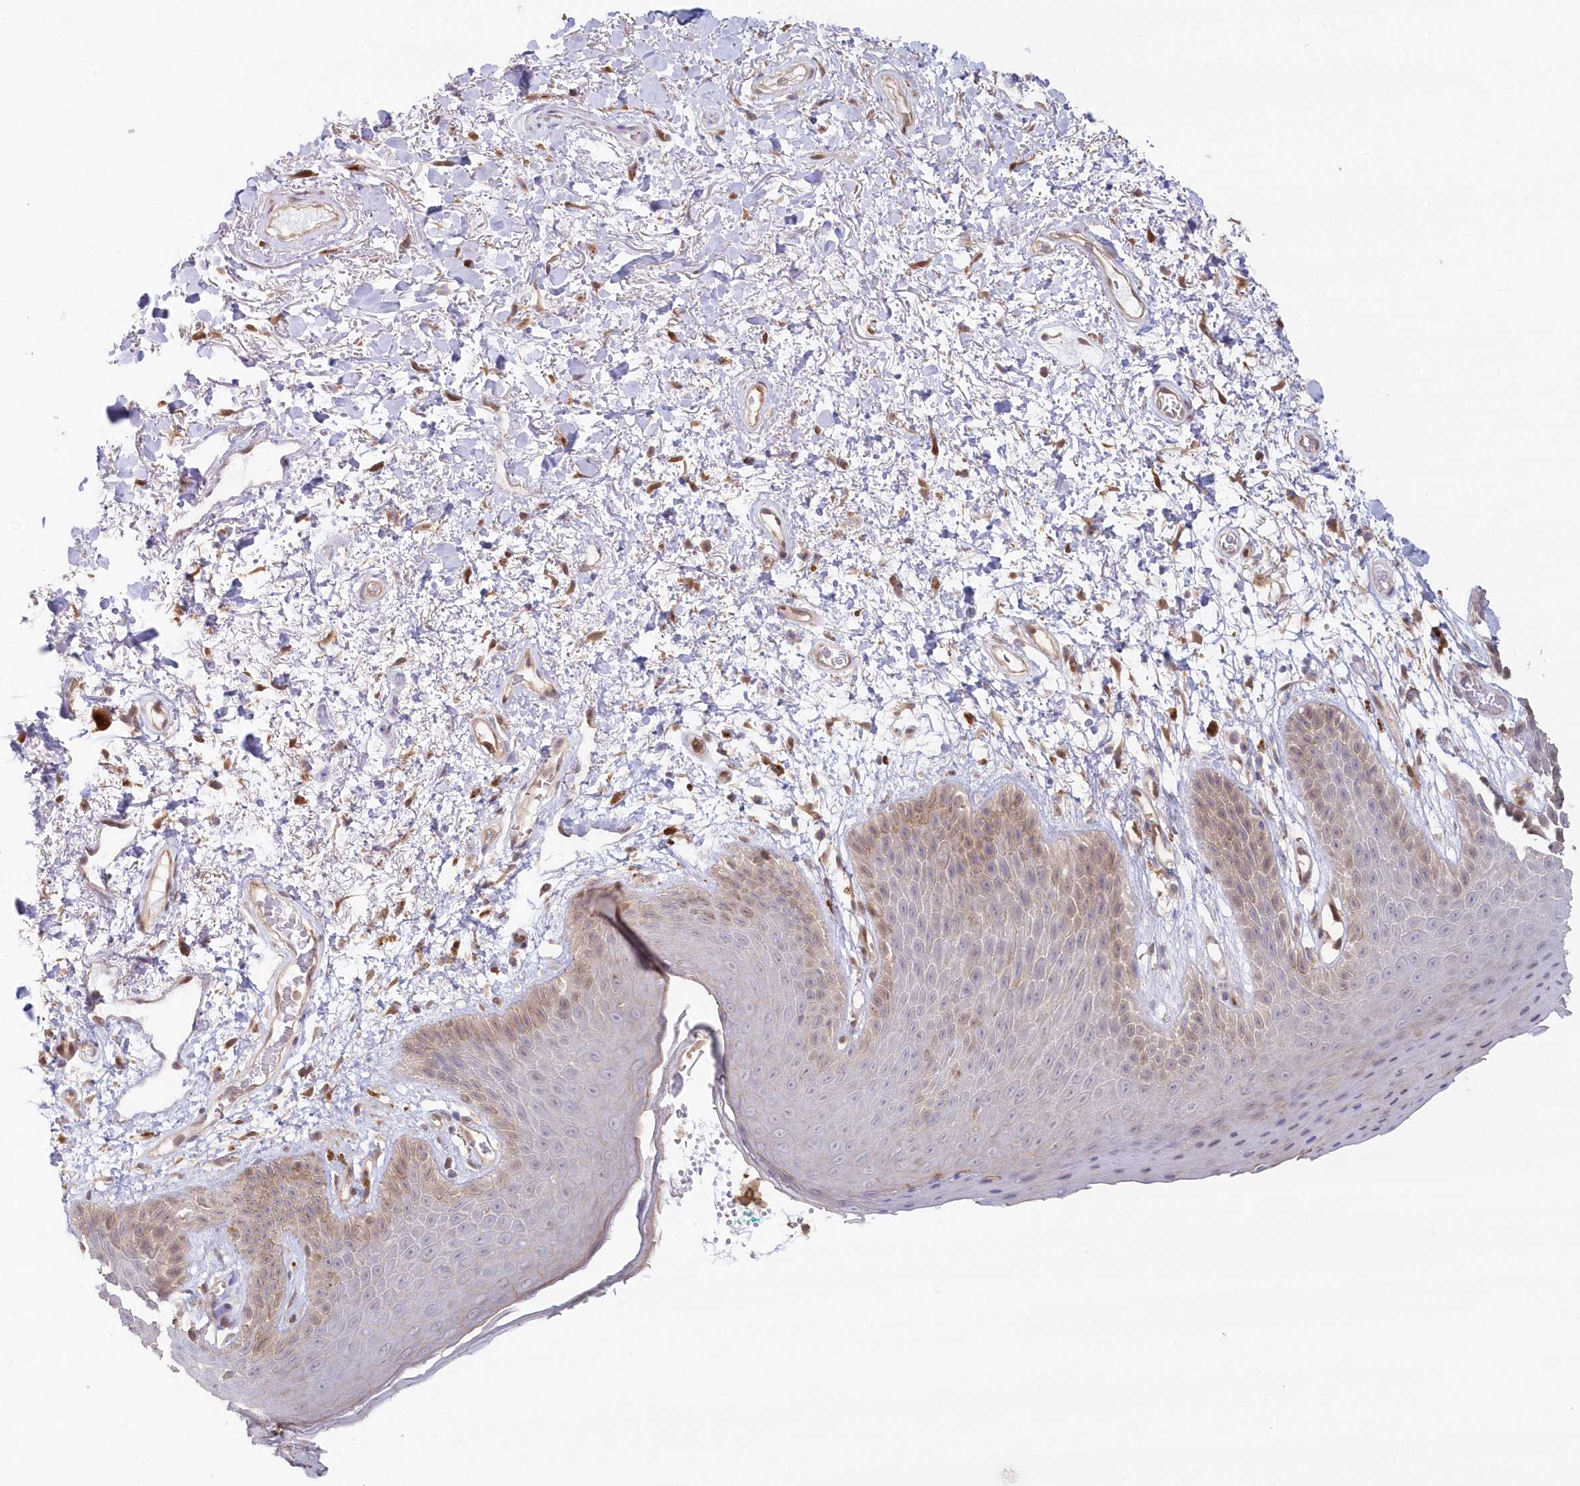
{"staining": {"intensity": "moderate", "quantity": "<25%", "location": "cytoplasmic/membranous"}, "tissue": "skin", "cell_type": "Epidermal cells", "image_type": "normal", "snomed": [{"axis": "morphology", "description": "Normal tissue, NOS"}, {"axis": "topography", "description": "Anal"}], "caption": "Protein positivity by immunohistochemistry exhibits moderate cytoplasmic/membranous staining in approximately <25% of epidermal cells in benign skin.", "gene": "GBE1", "patient": {"sex": "male", "age": 74}}